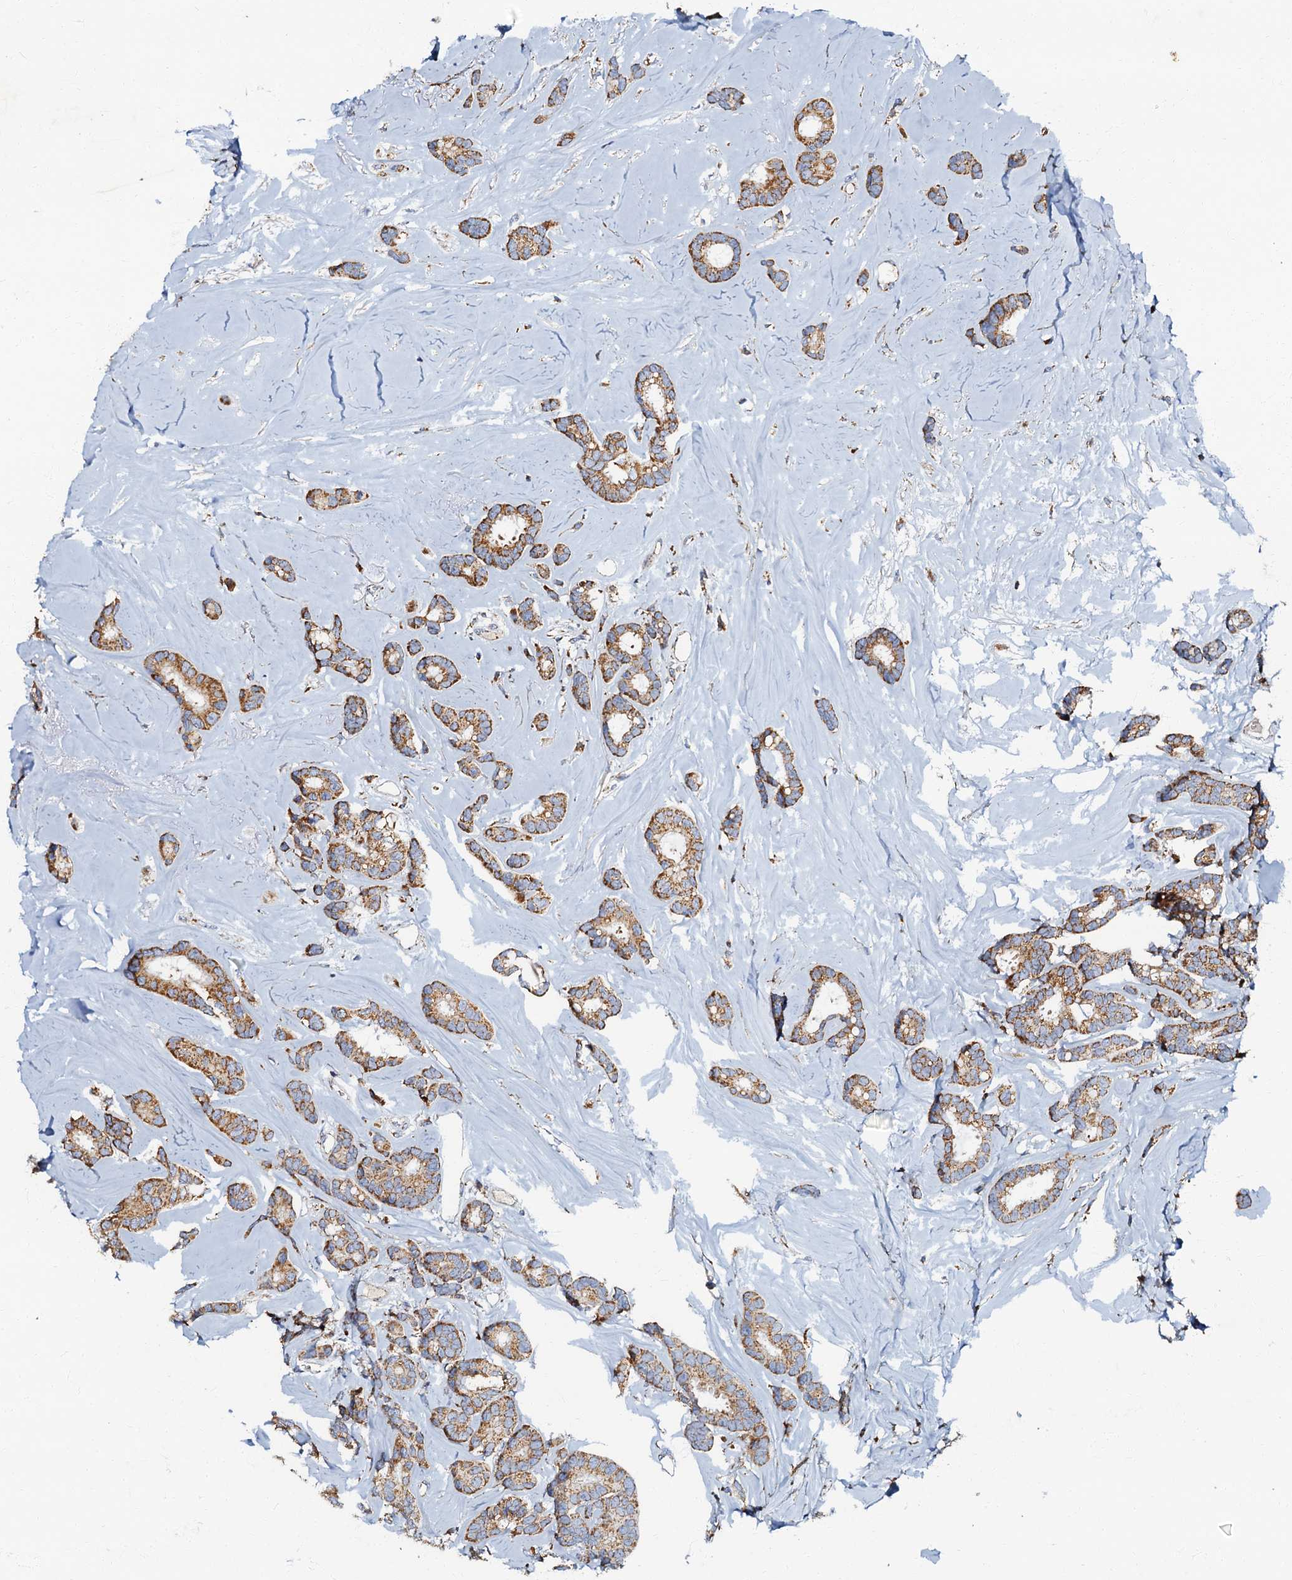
{"staining": {"intensity": "moderate", "quantity": ">75%", "location": "cytoplasmic/membranous"}, "tissue": "breast cancer", "cell_type": "Tumor cells", "image_type": "cancer", "snomed": [{"axis": "morphology", "description": "Duct carcinoma"}, {"axis": "topography", "description": "Breast"}], "caption": "Breast cancer tissue reveals moderate cytoplasmic/membranous positivity in approximately >75% of tumor cells", "gene": "NDUFA12", "patient": {"sex": "female", "age": 87}}